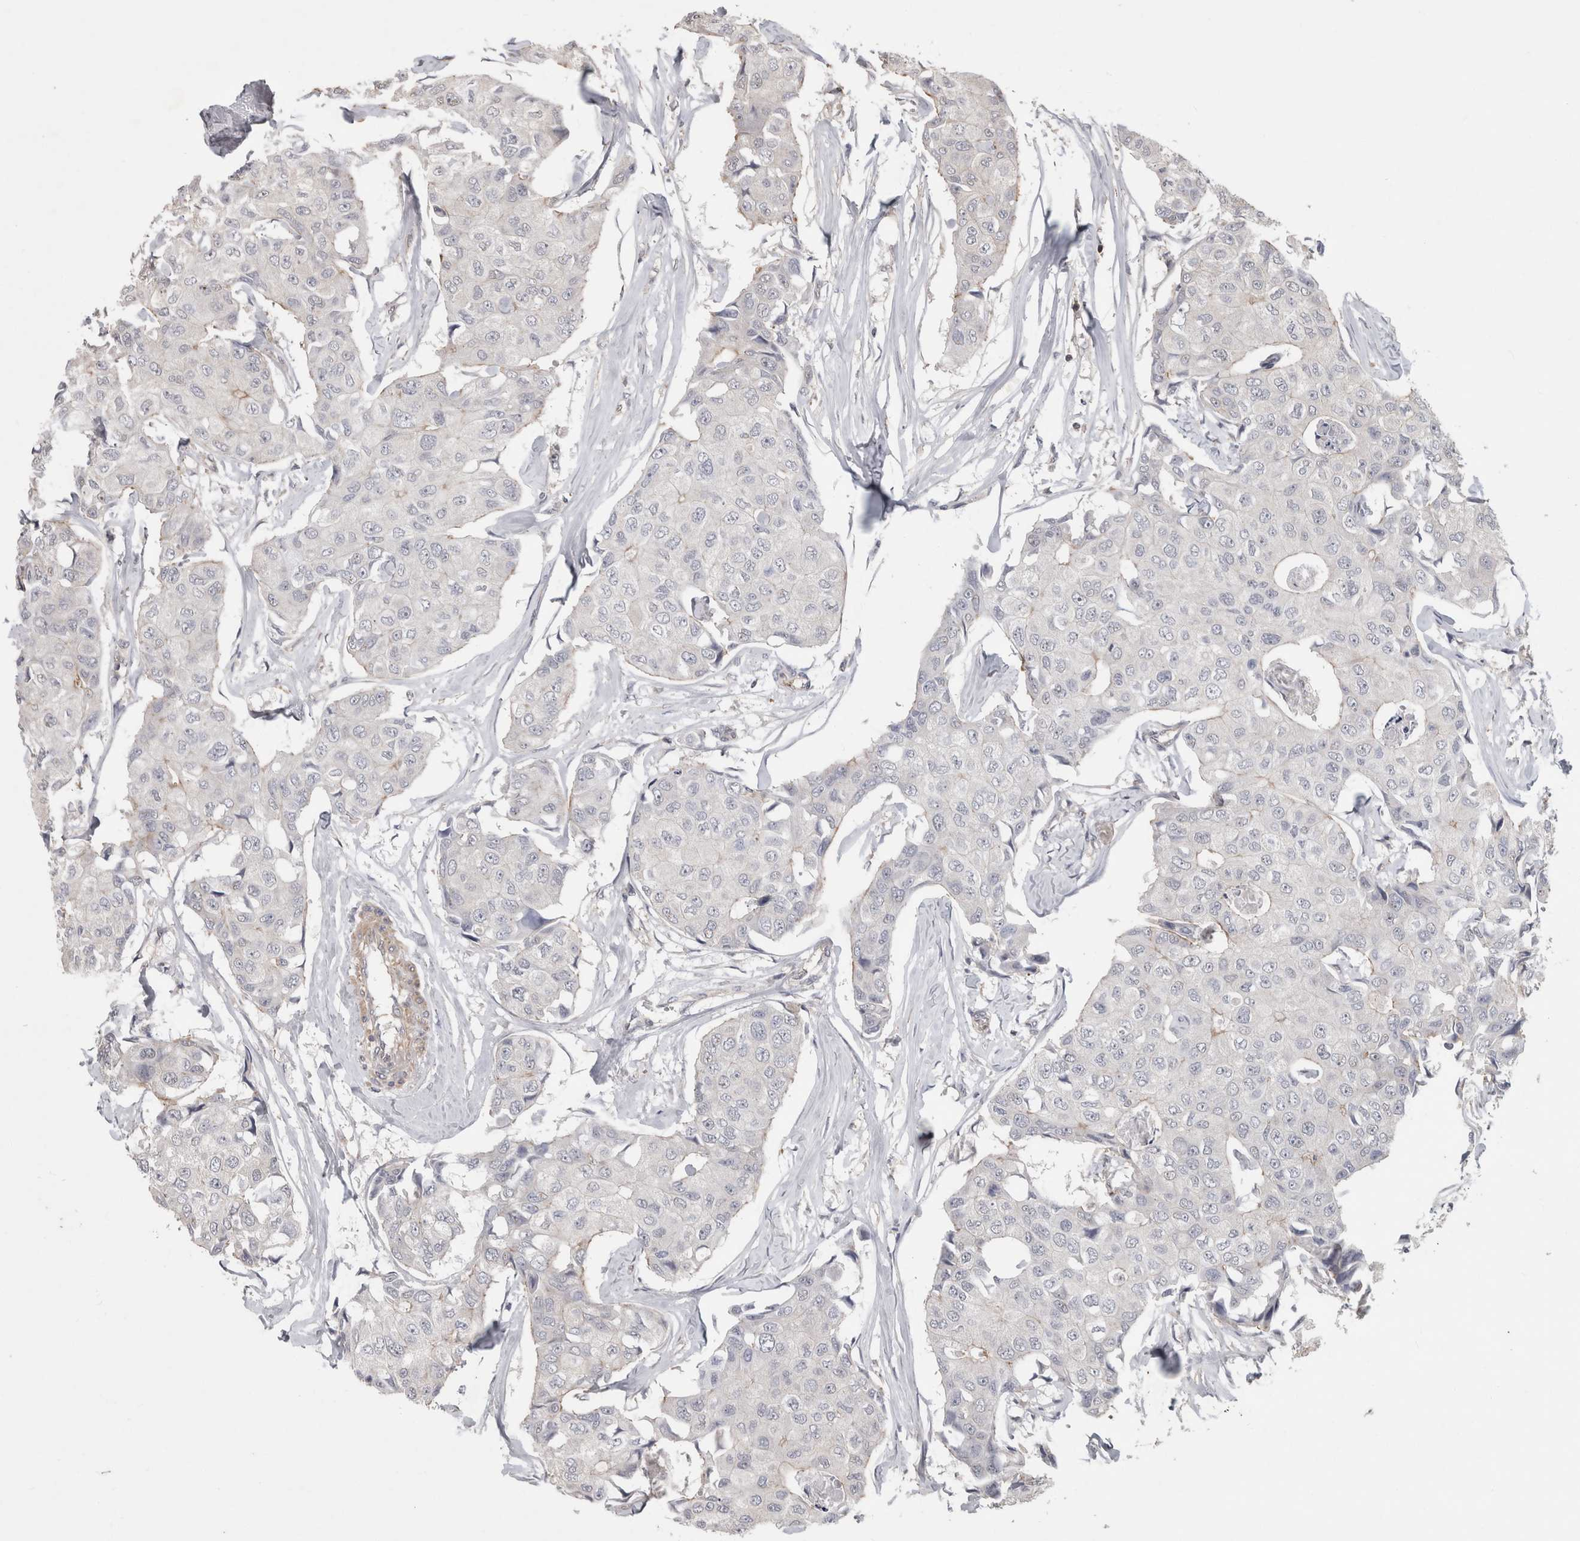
{"staining": {"intensity": "negative", "quantity": "none", "location": "none"}, "tissue": "breast cancer", "cell_type": "Tumor cells", "image_type": "cancer", "snomed": [{"axis": "morphology", "description": "Duct carcinoma"}, {"axis": "topography", "description": "Breast"}], "caption": "Tumor cells show no significant protein staining in breast invasive ductal carcinoma.", "gene": "SPATA48", "patient": {"sex": "female", "age": 80}}